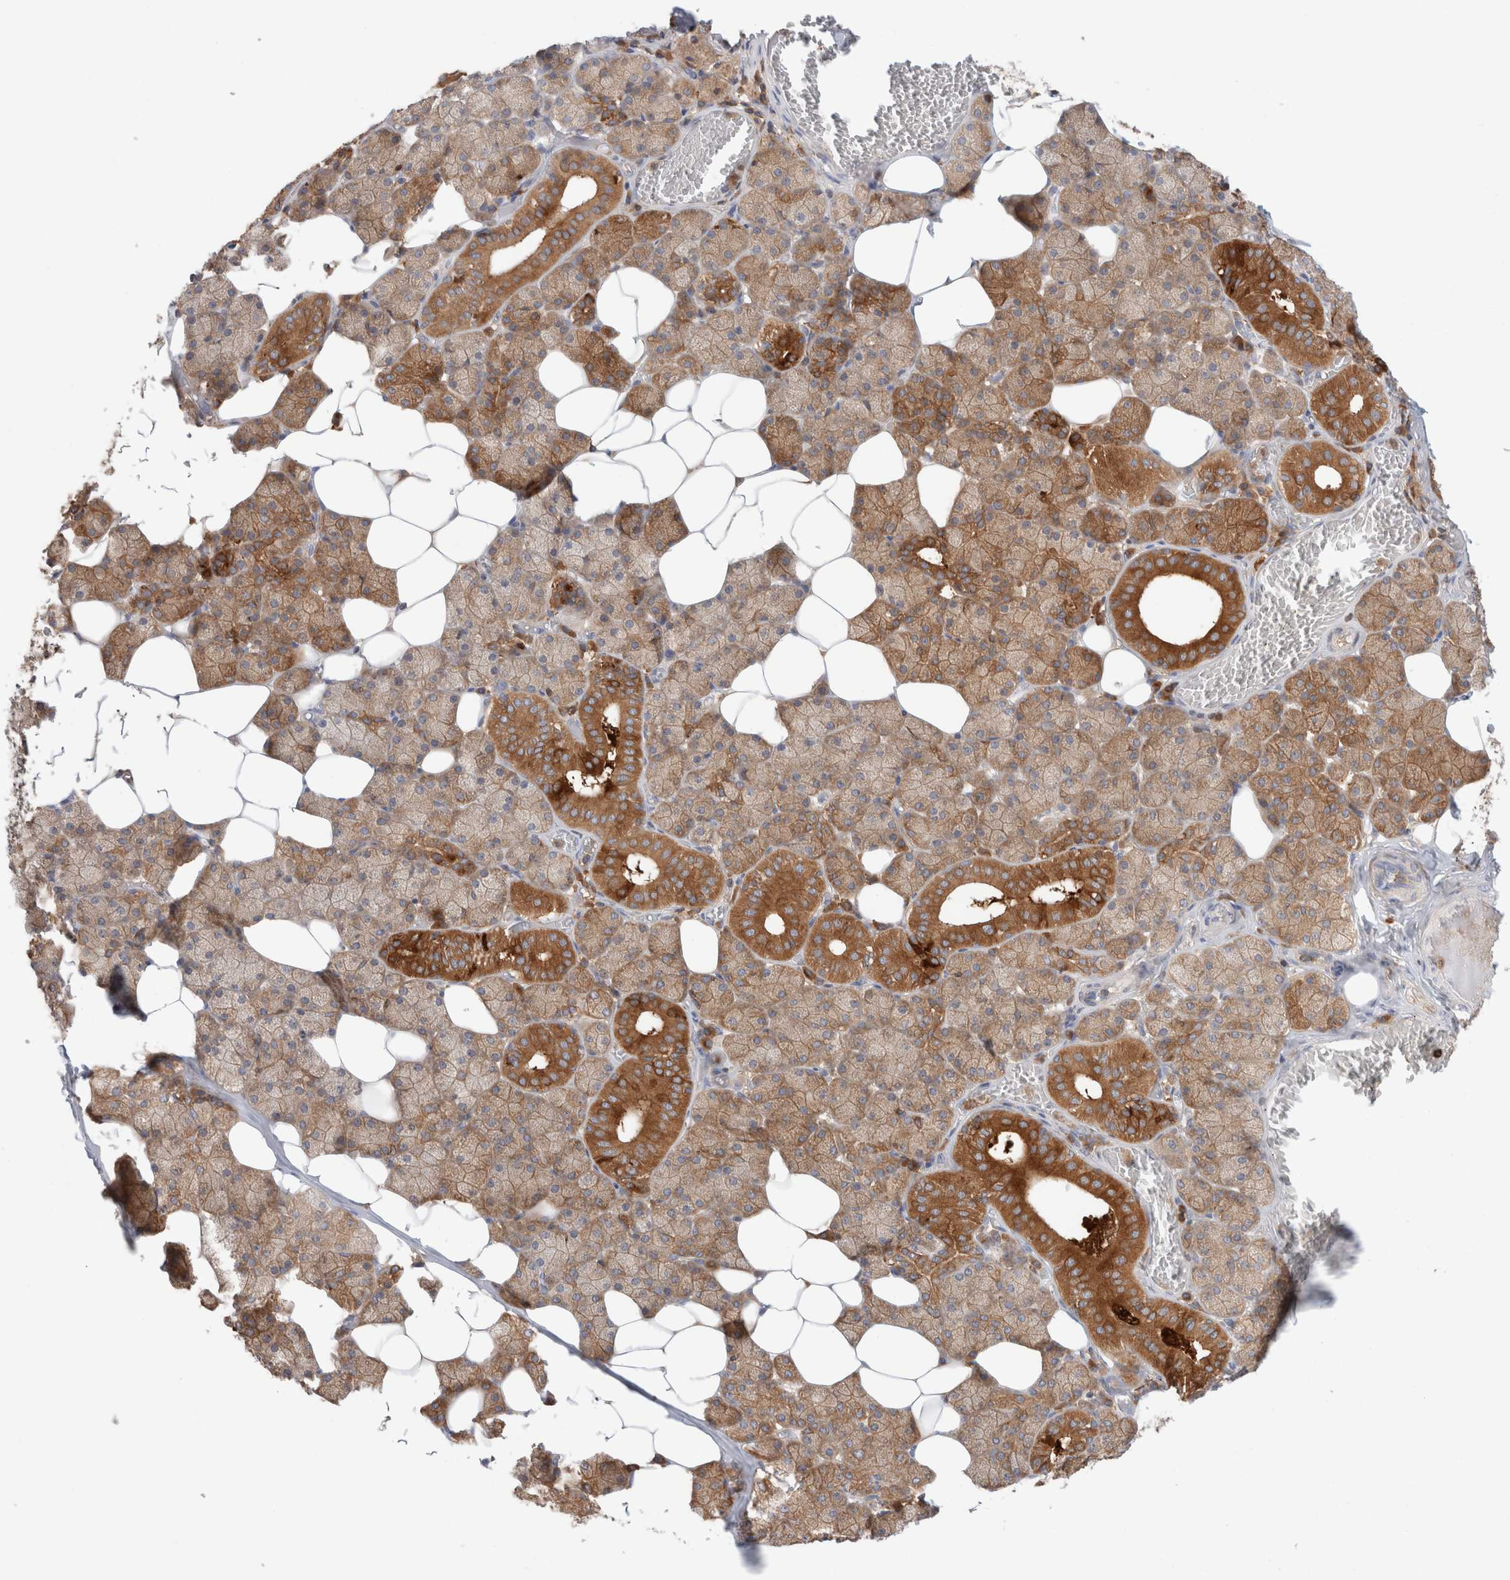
{"staining": {"intensity": "moderate", "quantity": ">75%", "location": "cytoplasmic/membranous"}, "tissue": "salivary gland", "cell_type": "Glandular cells", "image_type": "normal", "snomed": [{"axis": "morphology", "description": "Normal tissue, NOS"}, {"axis": "topography", "description": "Salivary gland"}], "caption": "Protein expression analysis of normal salivary gland displays moderate cytoplasmic/membranous positivity in about >75% of glandular cells. (IHC, brightfield microscopy, high magnification).", "gene": "KLHL14", "patient": {"sex": "female", "age": 33}}